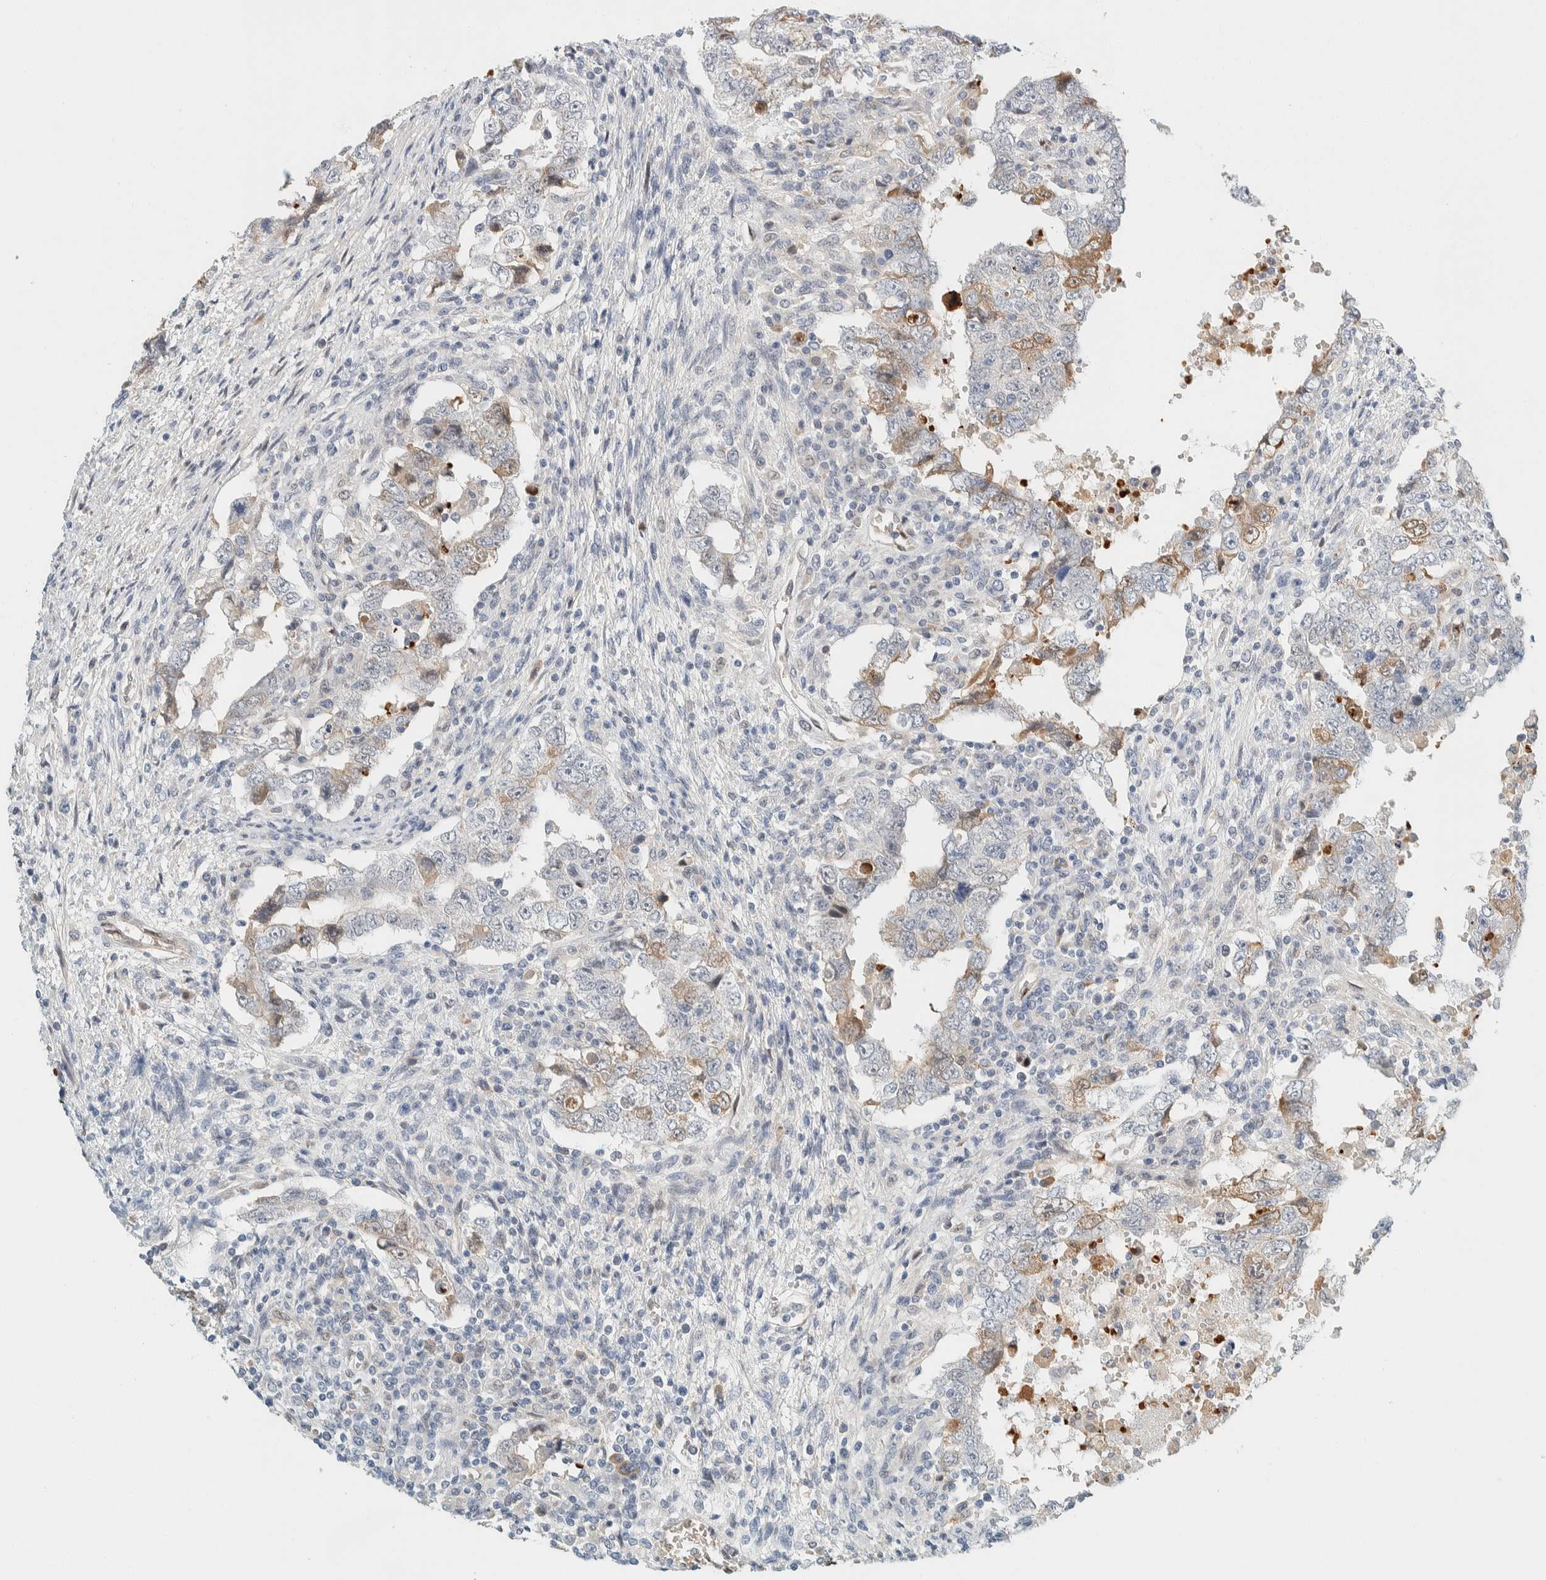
{"staining": {"intensity": "moderate", "quantity": "<25%", "location": "cytoplasmic/membranous"}, "tissue": "testis cancer", "cell_type": "Tumor cells", "image_type": "cancer", "snomed": [{"axis": "morphology", "description": "Carcinoma, Embryonal, NOS"}, {"axis": "topography", "description": "Testis"}], "caption": "Human testis cancer (embryonal carcinoma) stained with a protein marker exhibits moderate staining in tumor cells.", "gene": "TSTD2", "patient": {"sex": "male", "age": 26}}